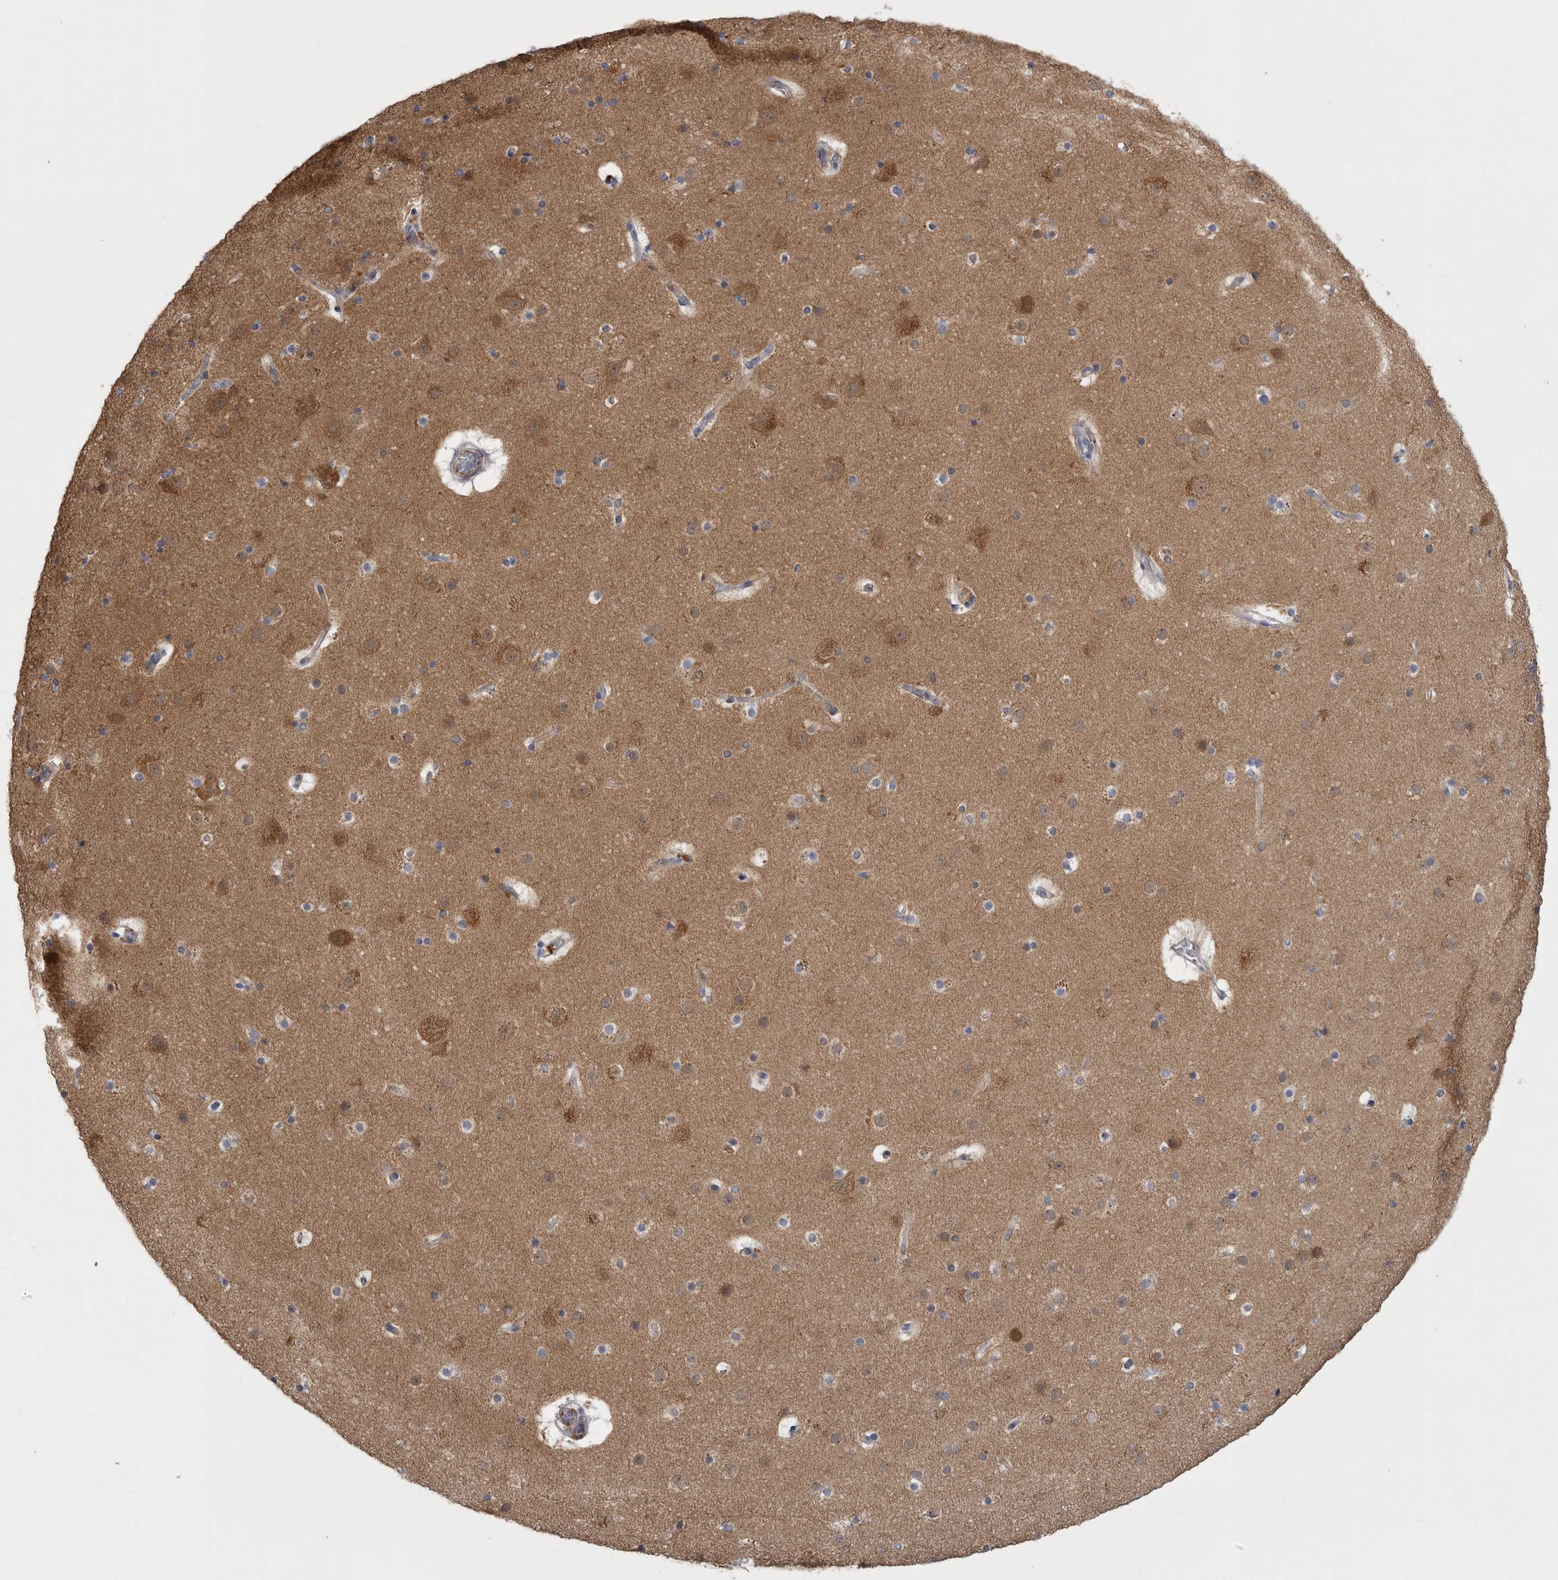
{"staining": {"intensity": "negative", "quantity": "none", "location": "none"}, "tissue": "cerebral cortex", "cell_type": "Endothelial cells", "image_type": "normal", "snomed": [{"axis": "morphology", "description": "Normal tissue, NOS"}, {"axis": "topography", "description": "Cerebral cortex"}], "caption": "Endothelial cells are negative for brown protein staining in normal cerebral cortex. (DAB immunohistochemistry (IHC) visualized using brightfield microscopy, high magnification).", "gene": "ACOT7", "patient": {"sex": "male", "age": 57}}